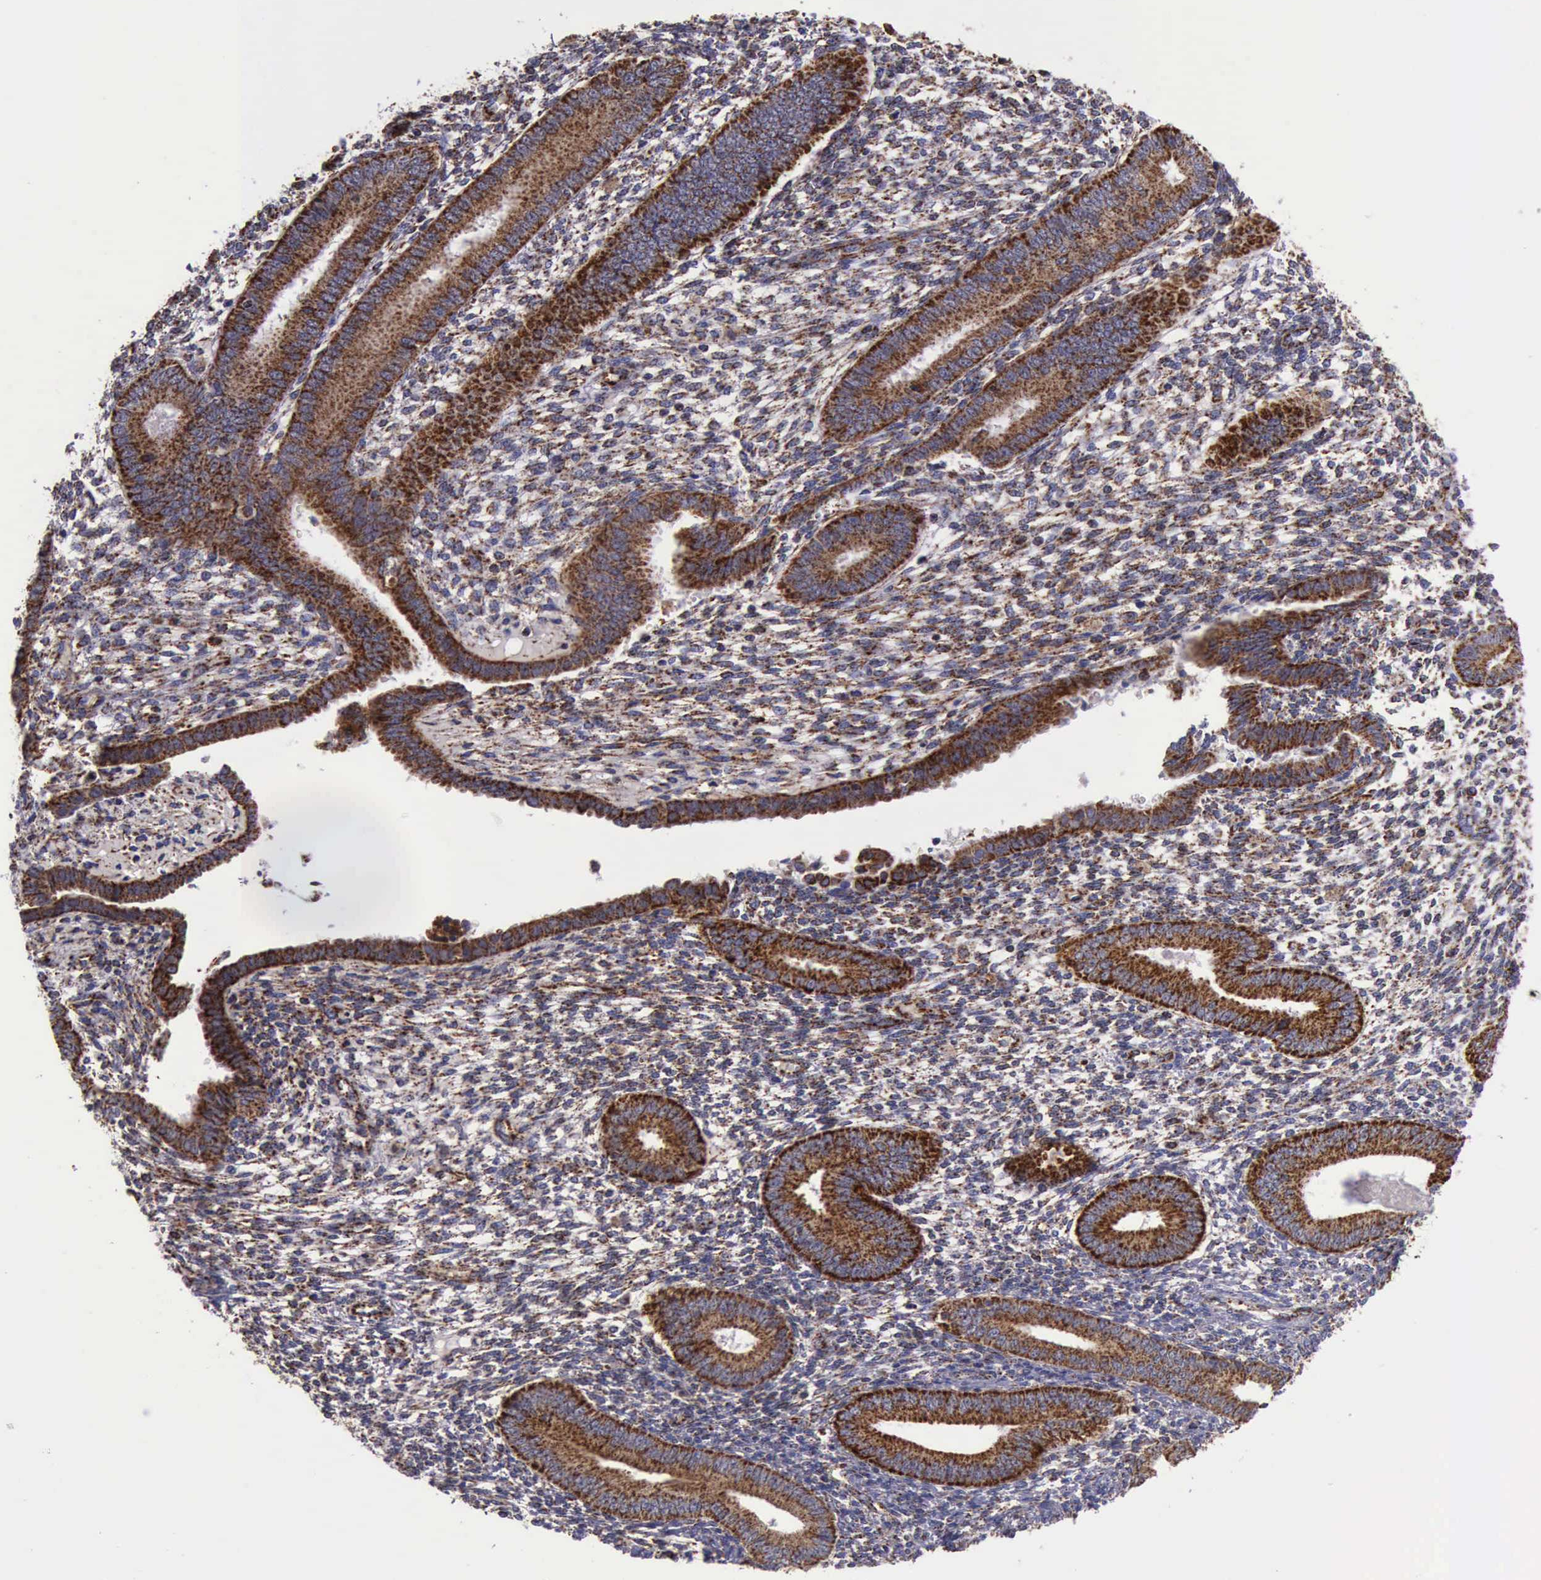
{"staining": {"intensity": "moderate", "quantity": ">75%", "location": "cytoplasmic/membranous"}, "tissue": "endometrium", "cell_type": "Cells in endometrial stroma", "image_type": "normal", "snomed": [{"axis": "morphology", "description": "Normal tissue, NOS"}, {"axis": "topography", "description": "Endometrium"}], "caption": "The photomicrograph displays staining of unremarkable endometrium, revealing moderate cytoplasmic/membranous protein positivity (brown color) within cells in endometrial stroma. (brown staining indicates protein expression, while blue staining denotes nuclei).", "gene": "TXN2", "patient": {"sex": "female", "age": 42}}